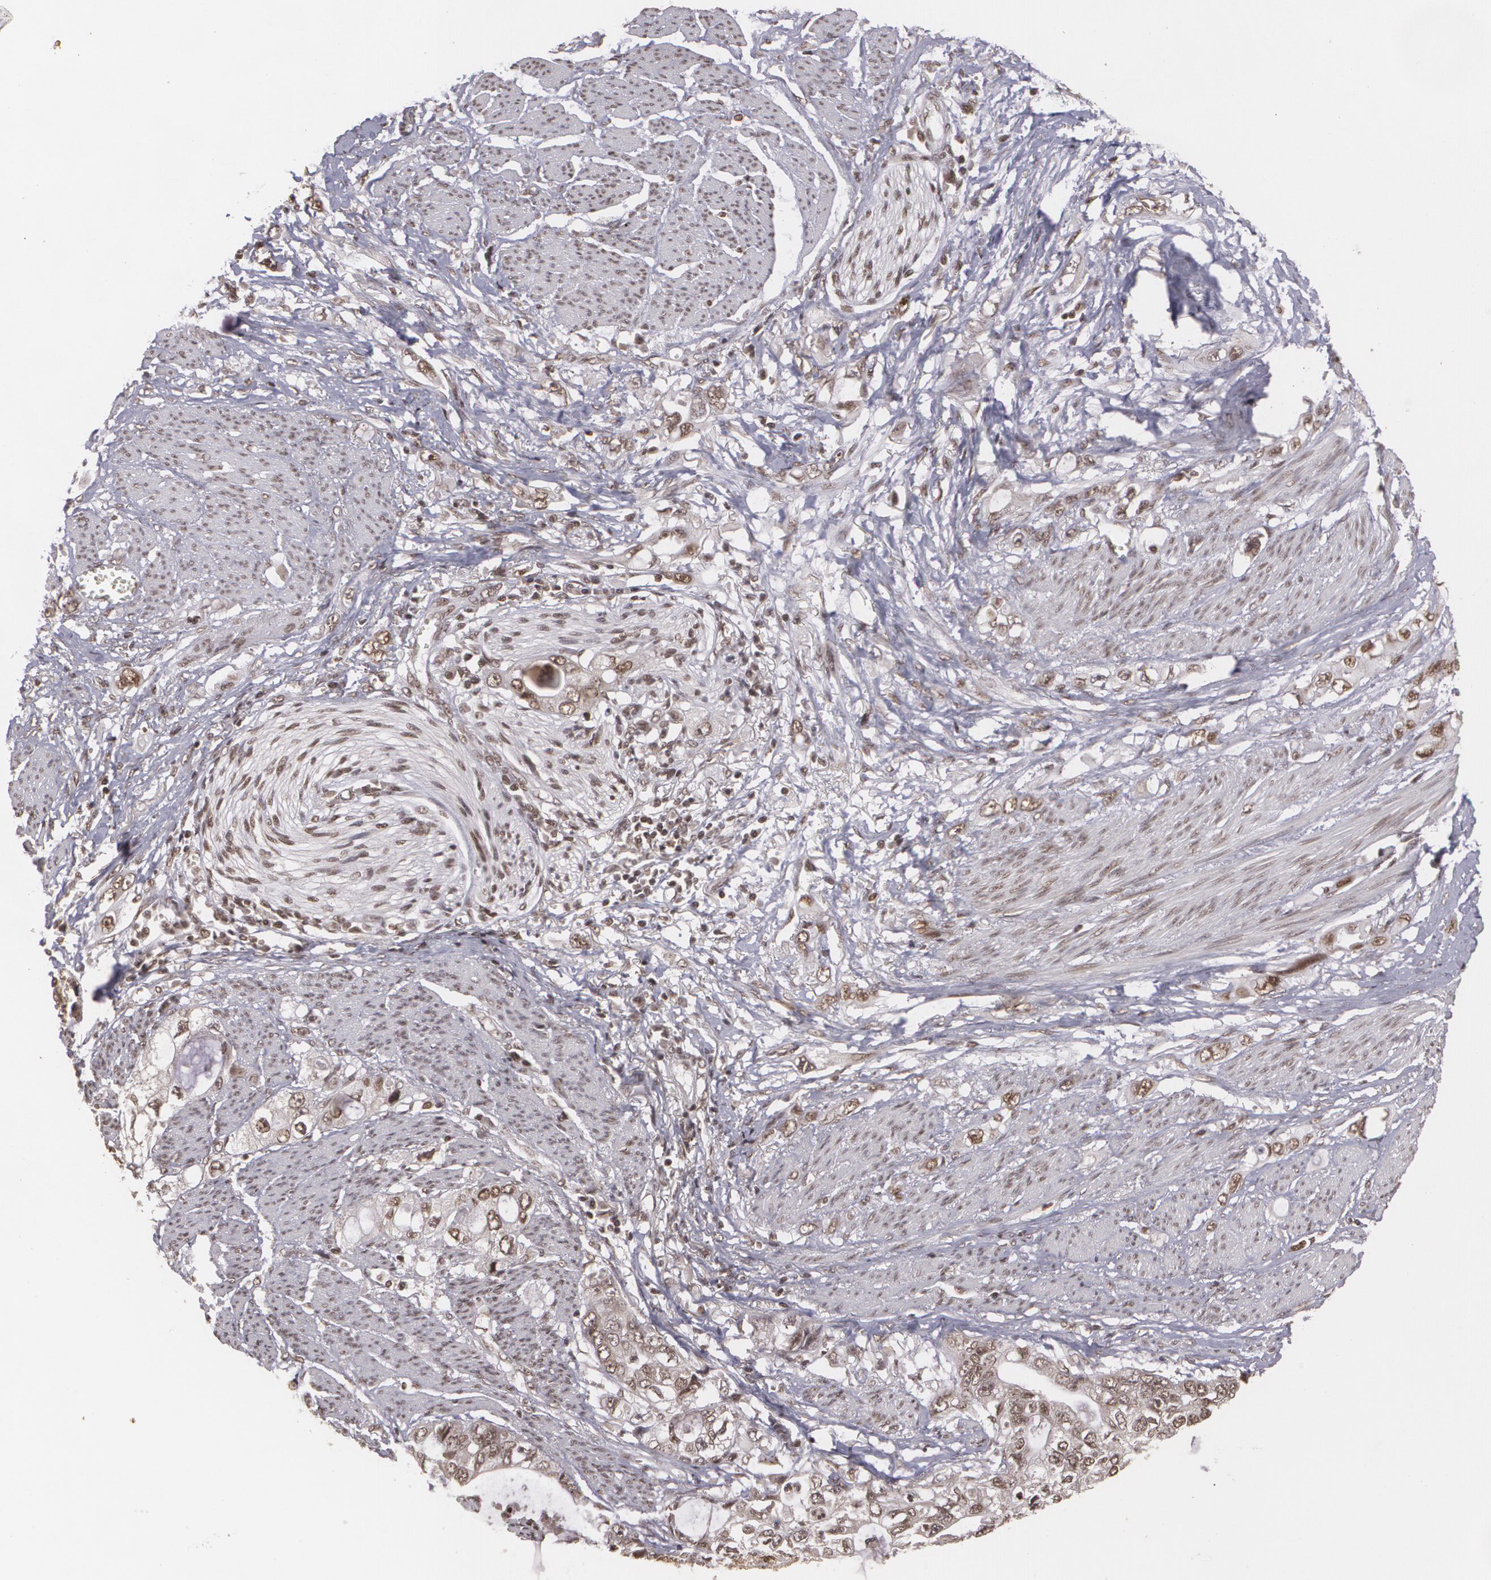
{"staining": {"intensity": "moderate", "quantity": ">75%", "location": "cytoplasmic/membranous,nuclear"}, "tissue": "stomach cancer", "cell_type": "Tumor cells", "image_type": "cancer", "snomed": [{"axis": "morphology", "description": "Adenocarcinoma, NOS"}, {"axis": "topography", "description": "Stomach, upper"}], "caption": "Stomach adenocarcinoma stained for a protein displays moderate cytoplasmic/membranous and nuclear positivity in tumor cells.", "gene": "RXRB", "patient": {"sex": "female", "age": 52}}